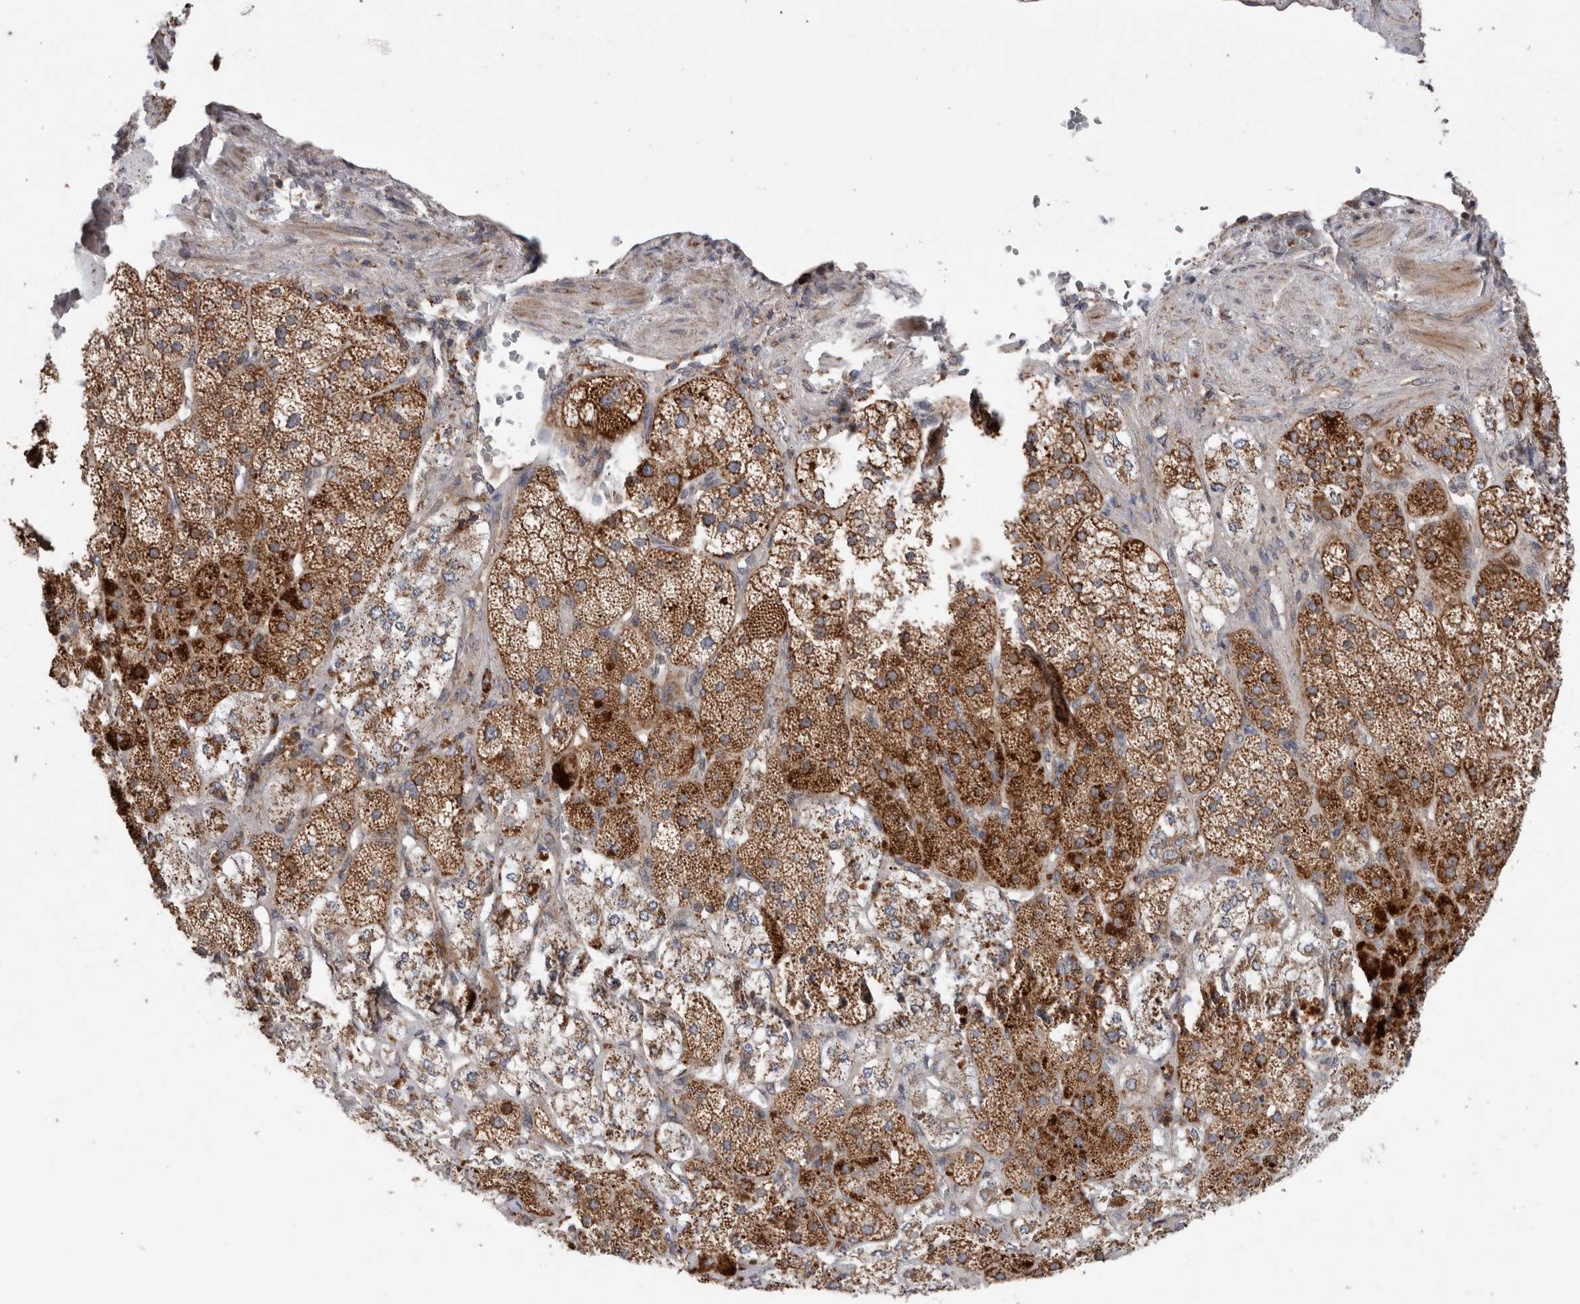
{"staining": {"intensity": "strong", "quantity": ">75%", "location": "cytoplasmic/membranous"}, "tissue": "adrenal gland", "cell_type": "Glandular cells", "image_type": "normal", "snomed": [{"axis": "morphology", "description": "Normal tissue, NOS"}, {"axis": "topography", "description": "Adrenal gland"}], "caption": "Protein analysis of normal adrenal gland shows strong cytoplasmic/membranous staining in about >75% of glandular cells. (brown staining indicates protein expression, while blue staining denotes nuclei).", "gene": "KIF21B", "patient": {"sex": "male", "age": 57}}